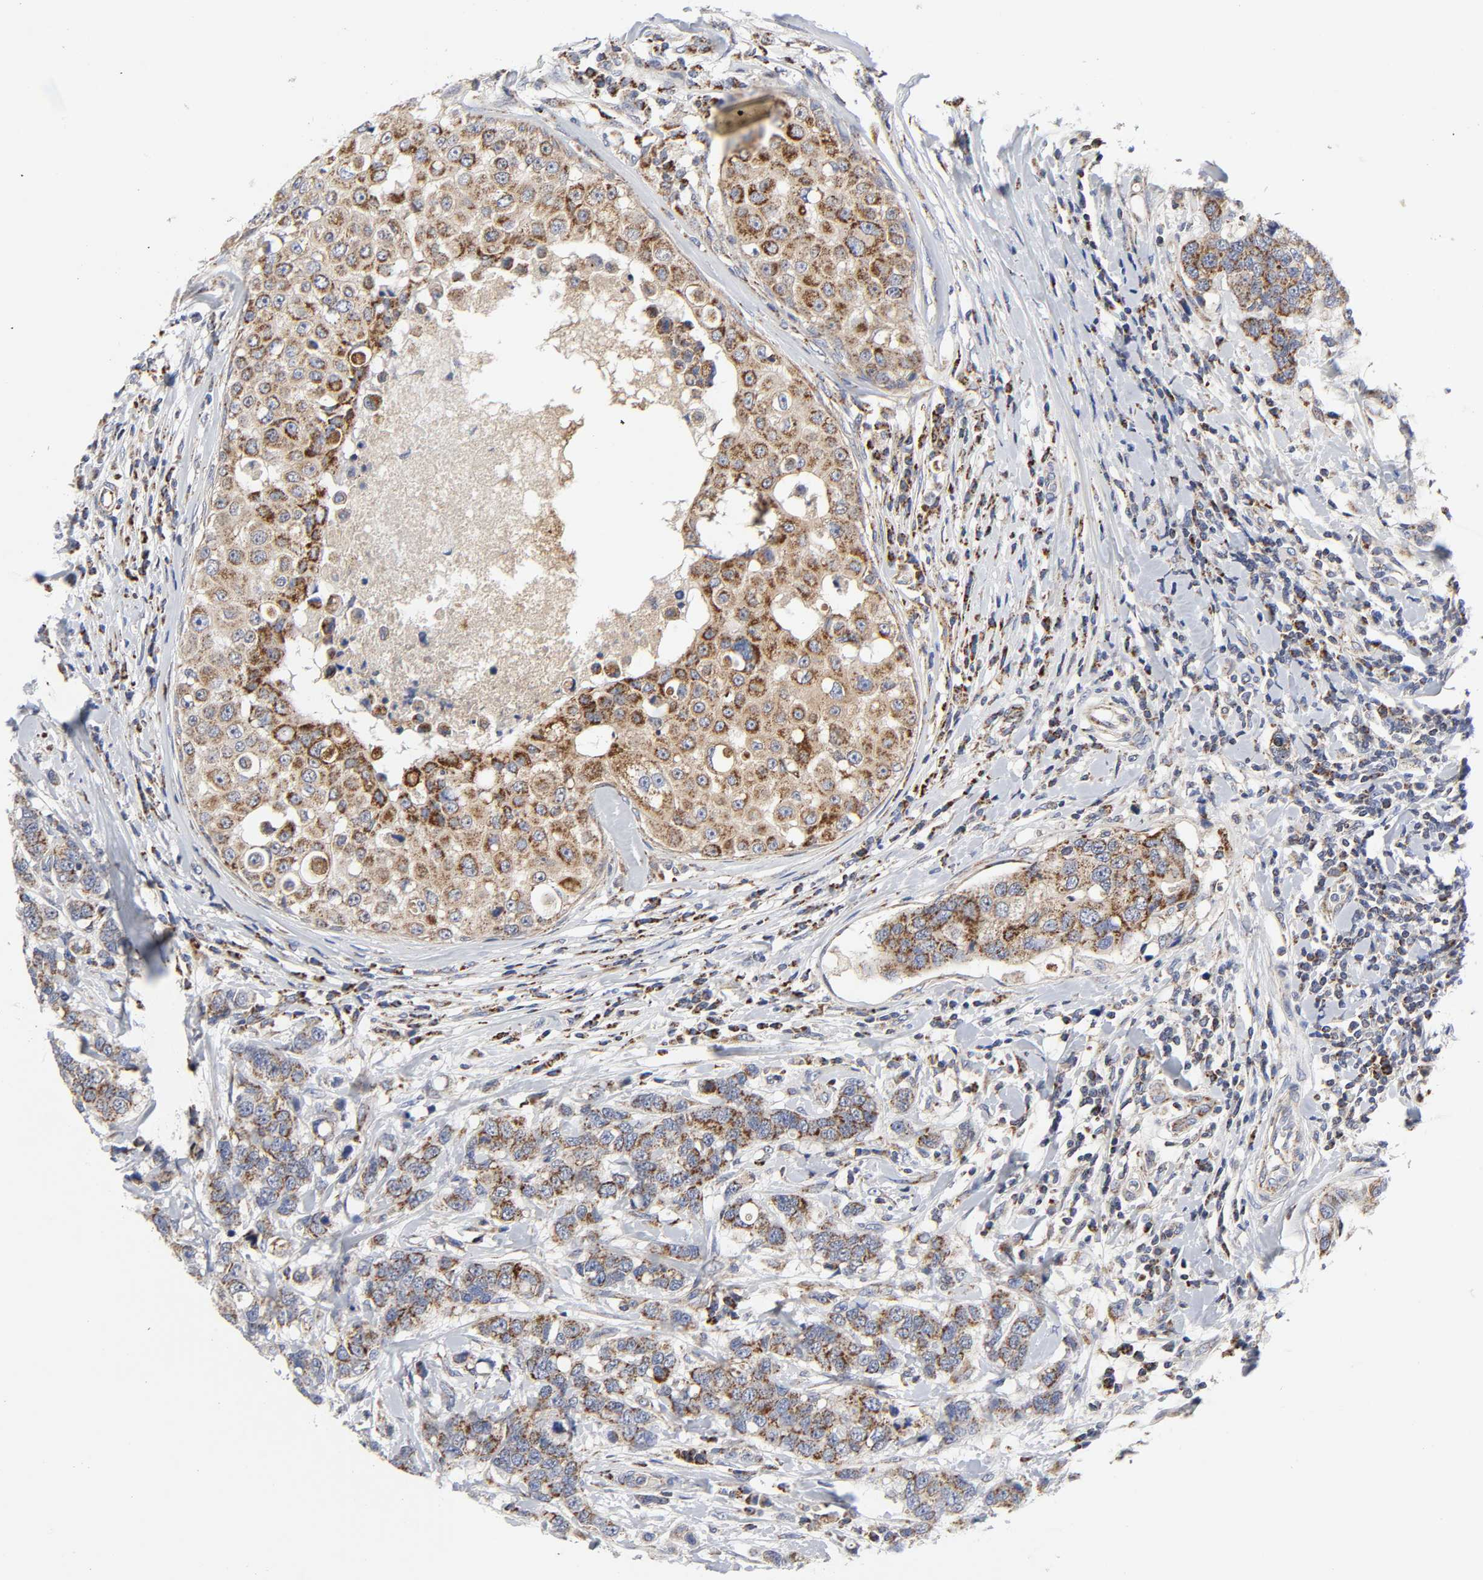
{"staining": {"intensity": "moderate", "quantity": ">75%", "location": "cytoplasmic/membranous"}, "tissue": "breast cancer", "cell_type": "Tumor cells", "image_type": "cancer", "snomed": [{"axis": "morphology", "description": "Duct carcinoma"}, {"axis": "topography", "description": "Breast"}], "caption": "Moderate cytoplasmic/membranous protein expression is present in approximately >75% of tumor cells in breast invasive ductal carcinoma. Nuclei are stained in blue.", "gene": "AOPEP", "patient": {"sex": "female", "age": 27}}